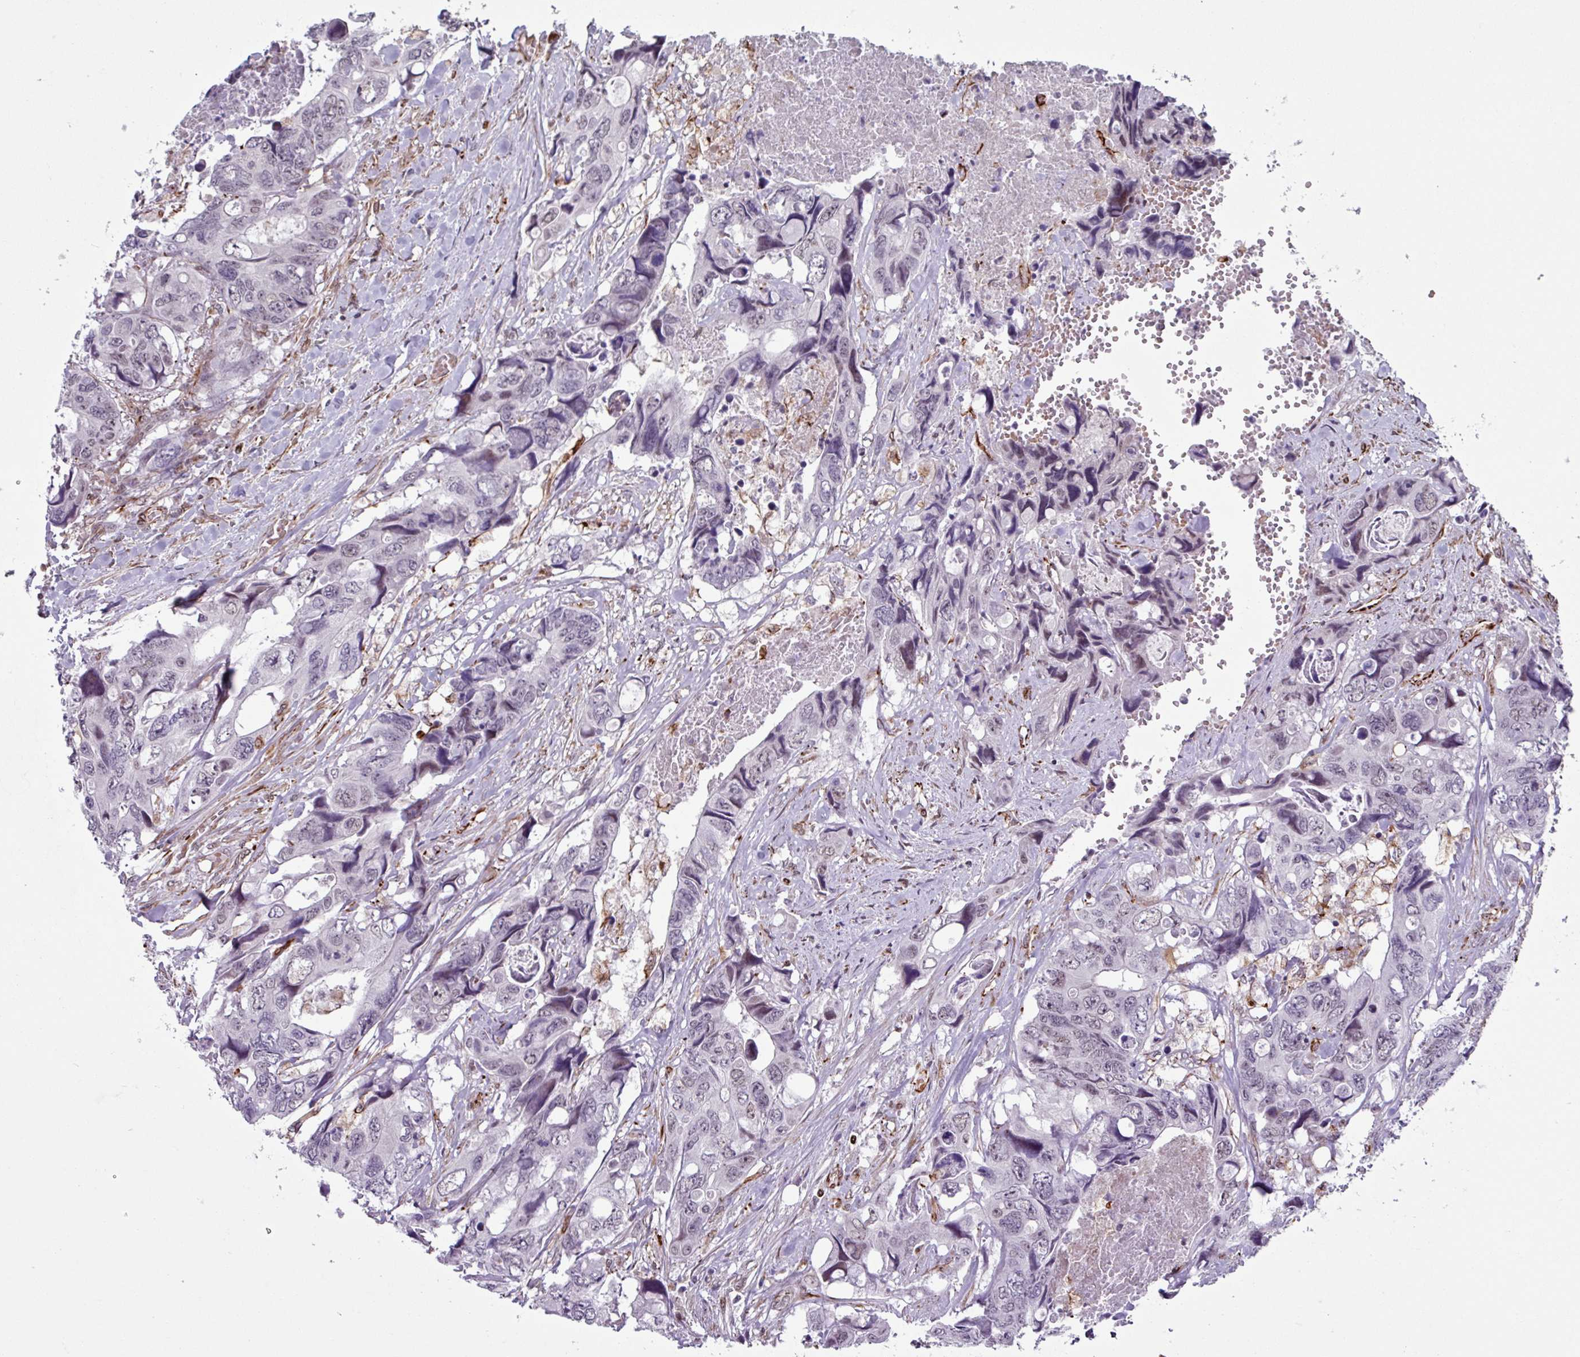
{"staining": {"intensity": "negative", "quantity": "none", "location": "none"}, "tissue": "colorectal cancer", "cell_type": "Tumor cells", "image_type": "cancer", "snomed": [{"axis": "morphology", "description": "Adenocarcinoma, NOS"}, {"axis": "topography", "description": "Rectum"}], "caption": "An IHC image of colorectal cancer is shown. There is no staining in tumor cells of colorectal cancer.", "gene": "CHD3", "patient": {"sex": "male", "age": 57}}